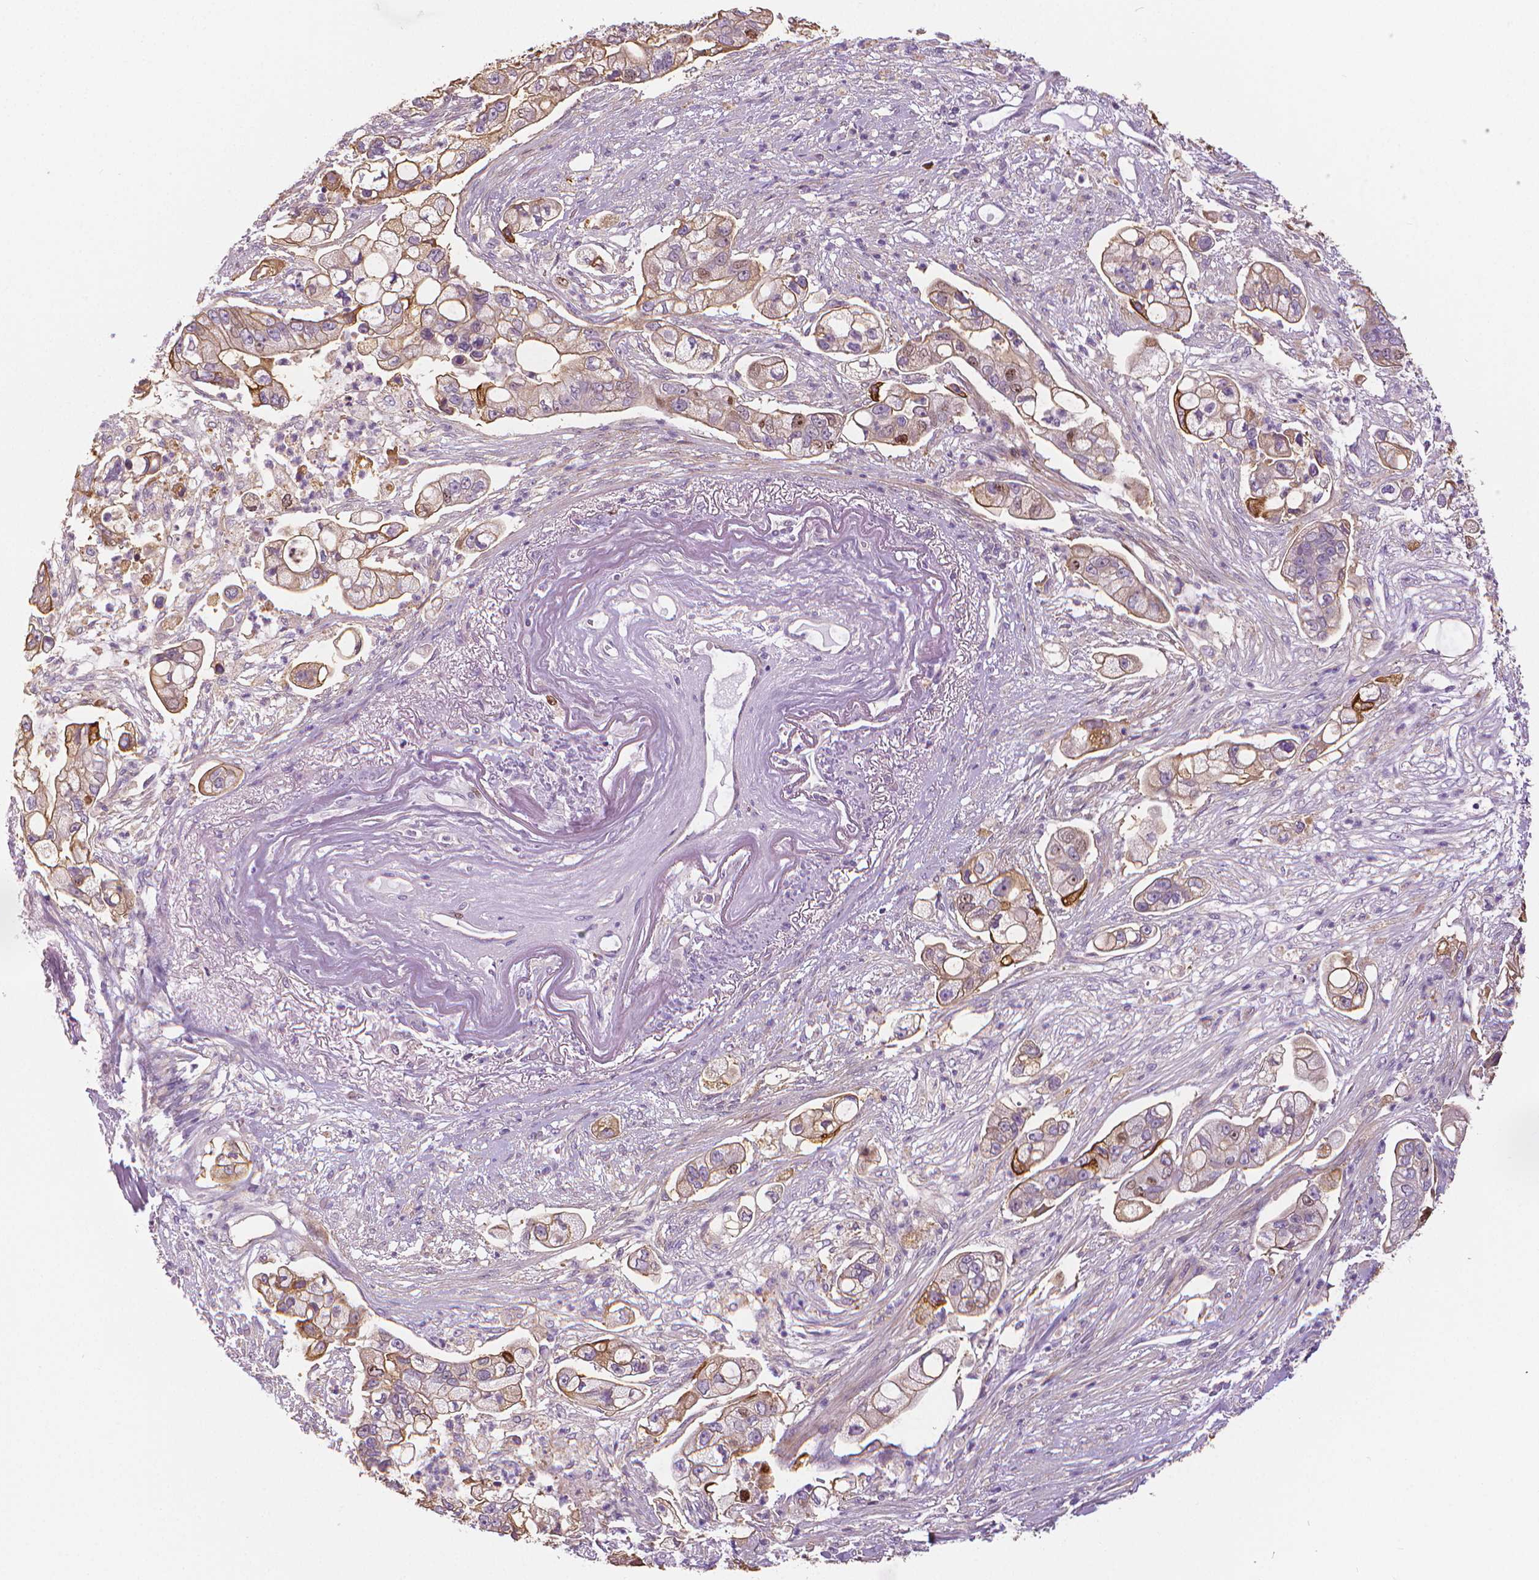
{"staining": {"intensity": "moderate", "quantity": "25%-75%", "location": "cytoplasmic/membranous,nuclear"}, "tissue": "pancreatic cancer", "cell_type": "Tumor cells", "image_type": "cancer", "snomed": [{"axis": "morphology", "description": "Adenocarcinoma, NOS"}, {"axis": "topography", "description": "Pancreas"}], "caption": "Pancreatic adenocarcinoma tissue displays moderate cytoplasmic/membranous and nuclear expression in about 25%-75% of tumor cells, visualized by immunohistochemistry. Immunohistochemistry (ihc) stains the protein of interest in brown and the nuclei are stained blue.", "gene": "MKI67", "patient": {"sex": "female", "age": 69}}